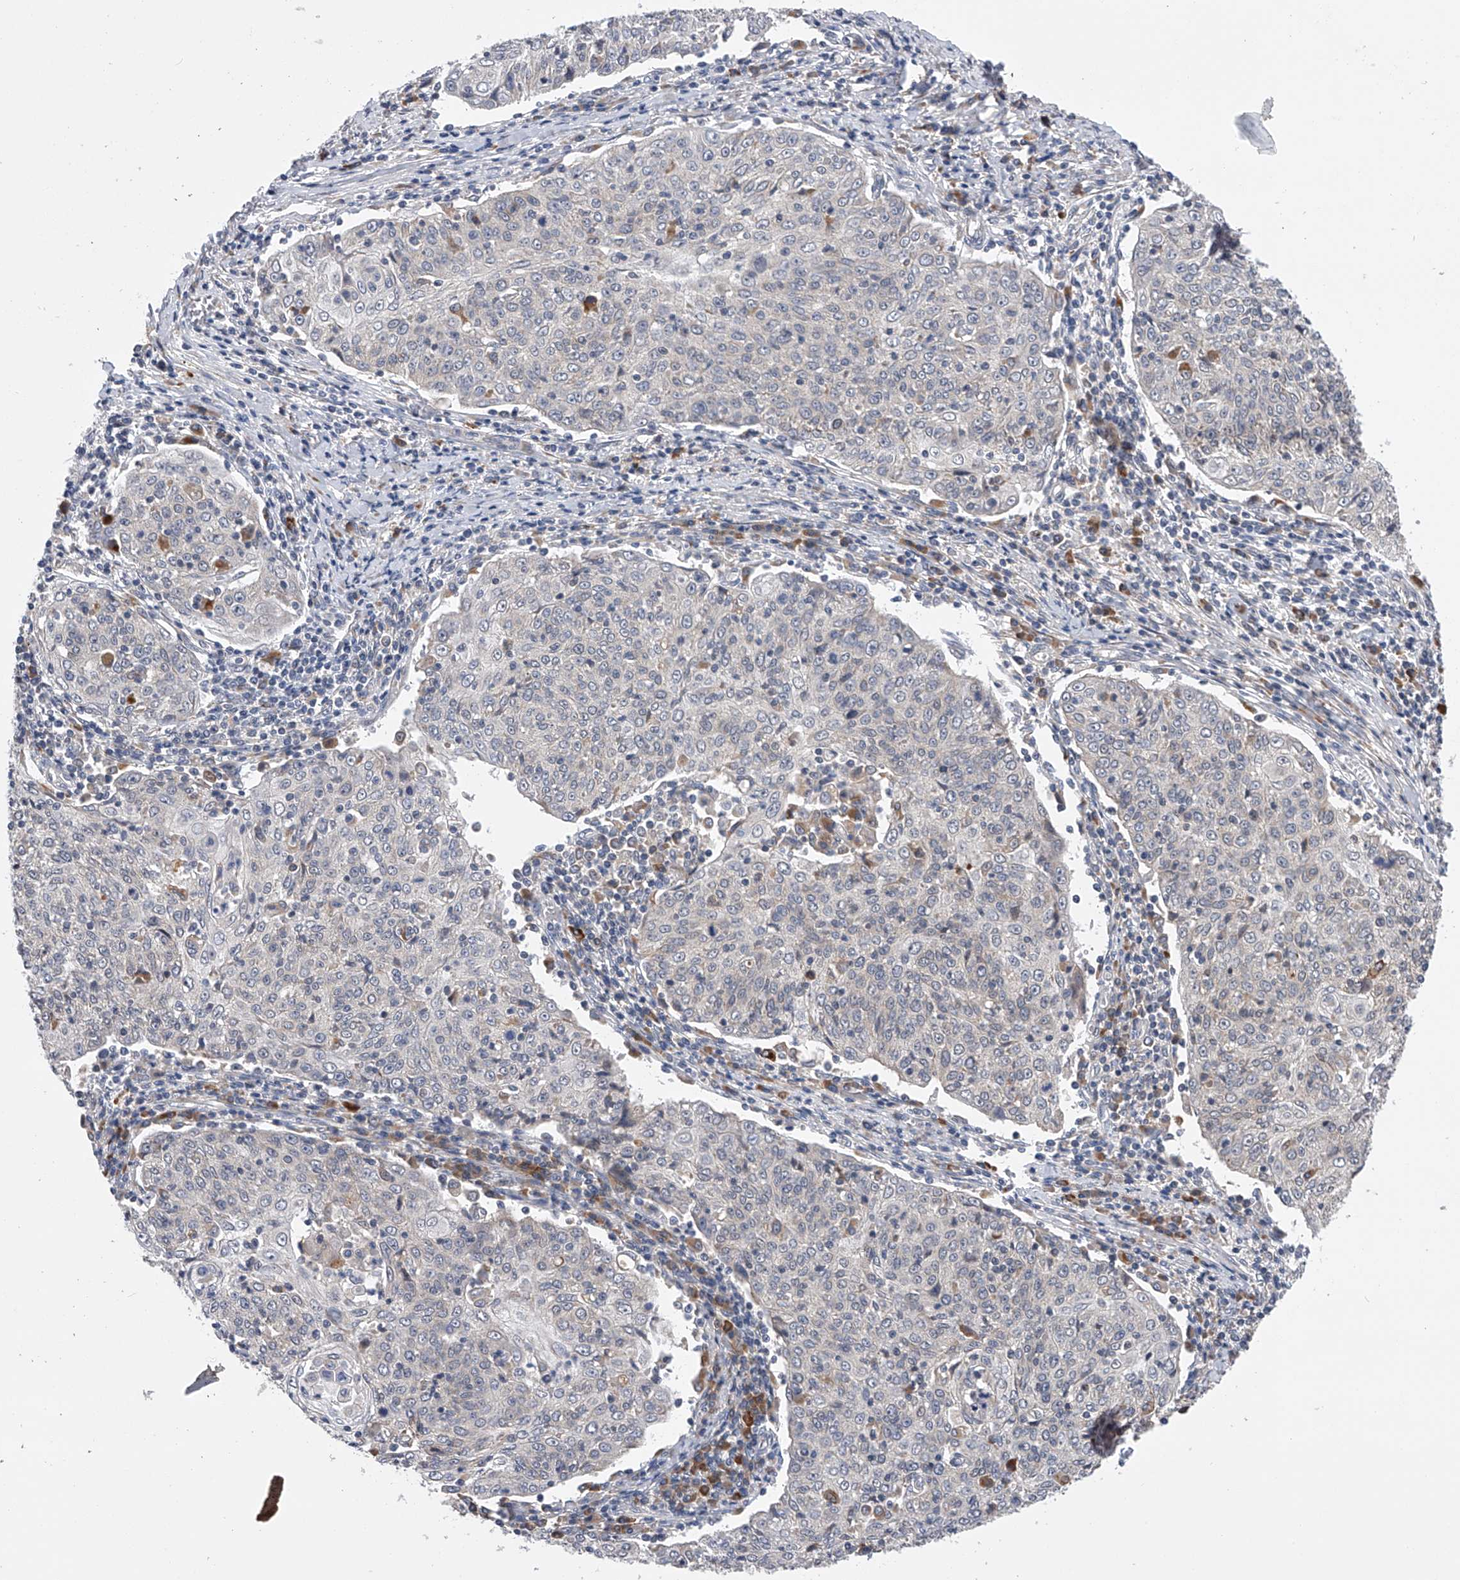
{"staining": {"intensity": "negative", "quantity": "none", "location": "none"}, "tissue": "cervical cancer", "cell_type": "Tumor cells", "image_type": "cancer", "snomed": [{"axis": "morphology", "description": "Squamous cell carcinoma, NOS"}, {"axis": "topography", "description": "Cervix"}], "caption": "A photomicrograph of cervical cancer (squamous cell carcinoma) stained for a protein displays no brown staining in tumor cells. (DAB IHC visualized using brightfield microscopy, high magnification).", "gene": "SPOCK1", "patient": {"sex": "female", "age": 48}}